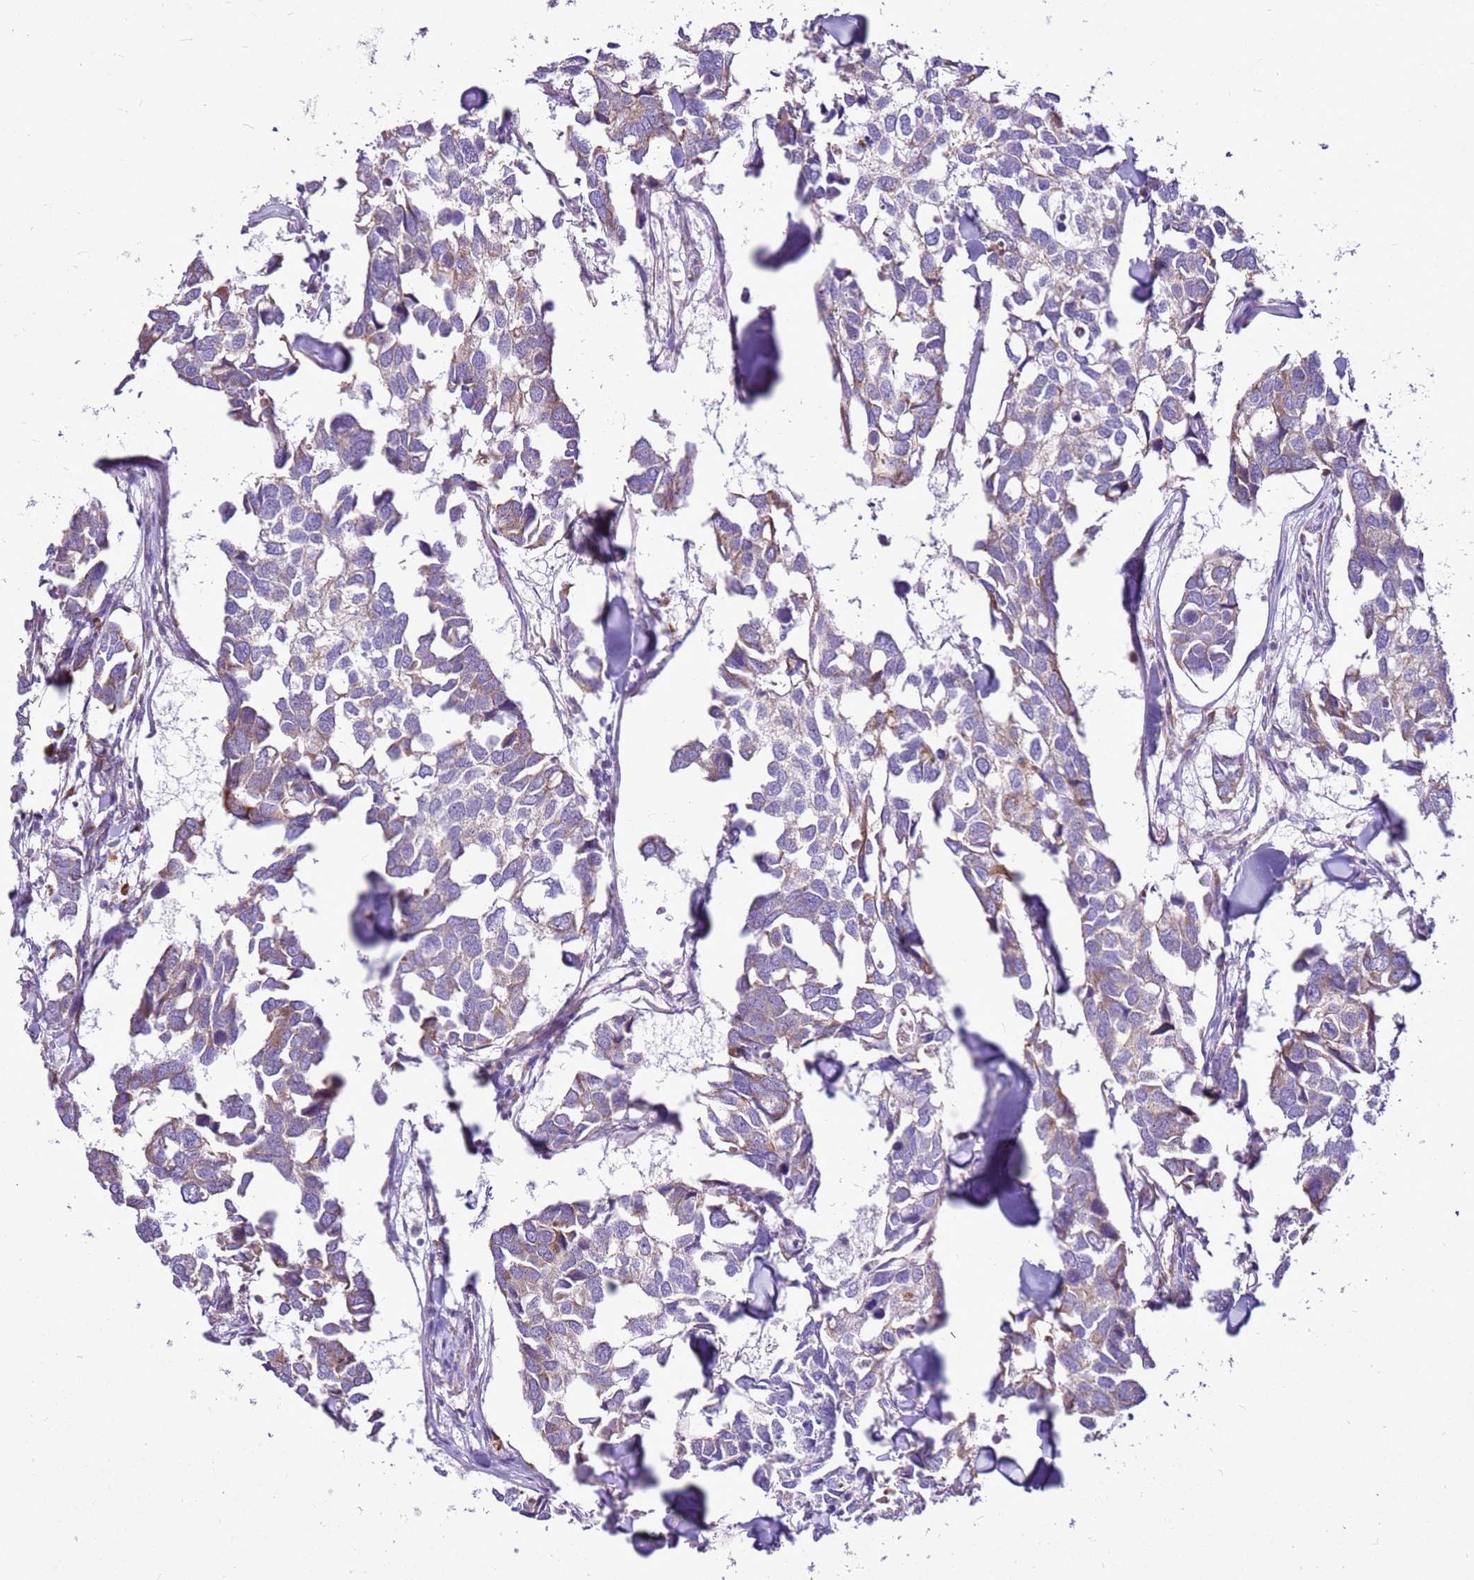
{"staining": {"intensity": "weak", "quantity": "25%-75%", "location": "cytoplasmic/membranous"}, "tissue": "breast cancer", "cell_type": "Tumor cells", "image_type": "cancer", "snomed": [{"axis": "morphology", "description": "Duct carcinoma"}, {"axis": "topography", "description": "Breast"}], "caption": "Breast cancer stained with a protein marker reveals weak staining in tumor cells.", "gene": "MRPL36", "patient": {"sex": "female", "age": 83}}